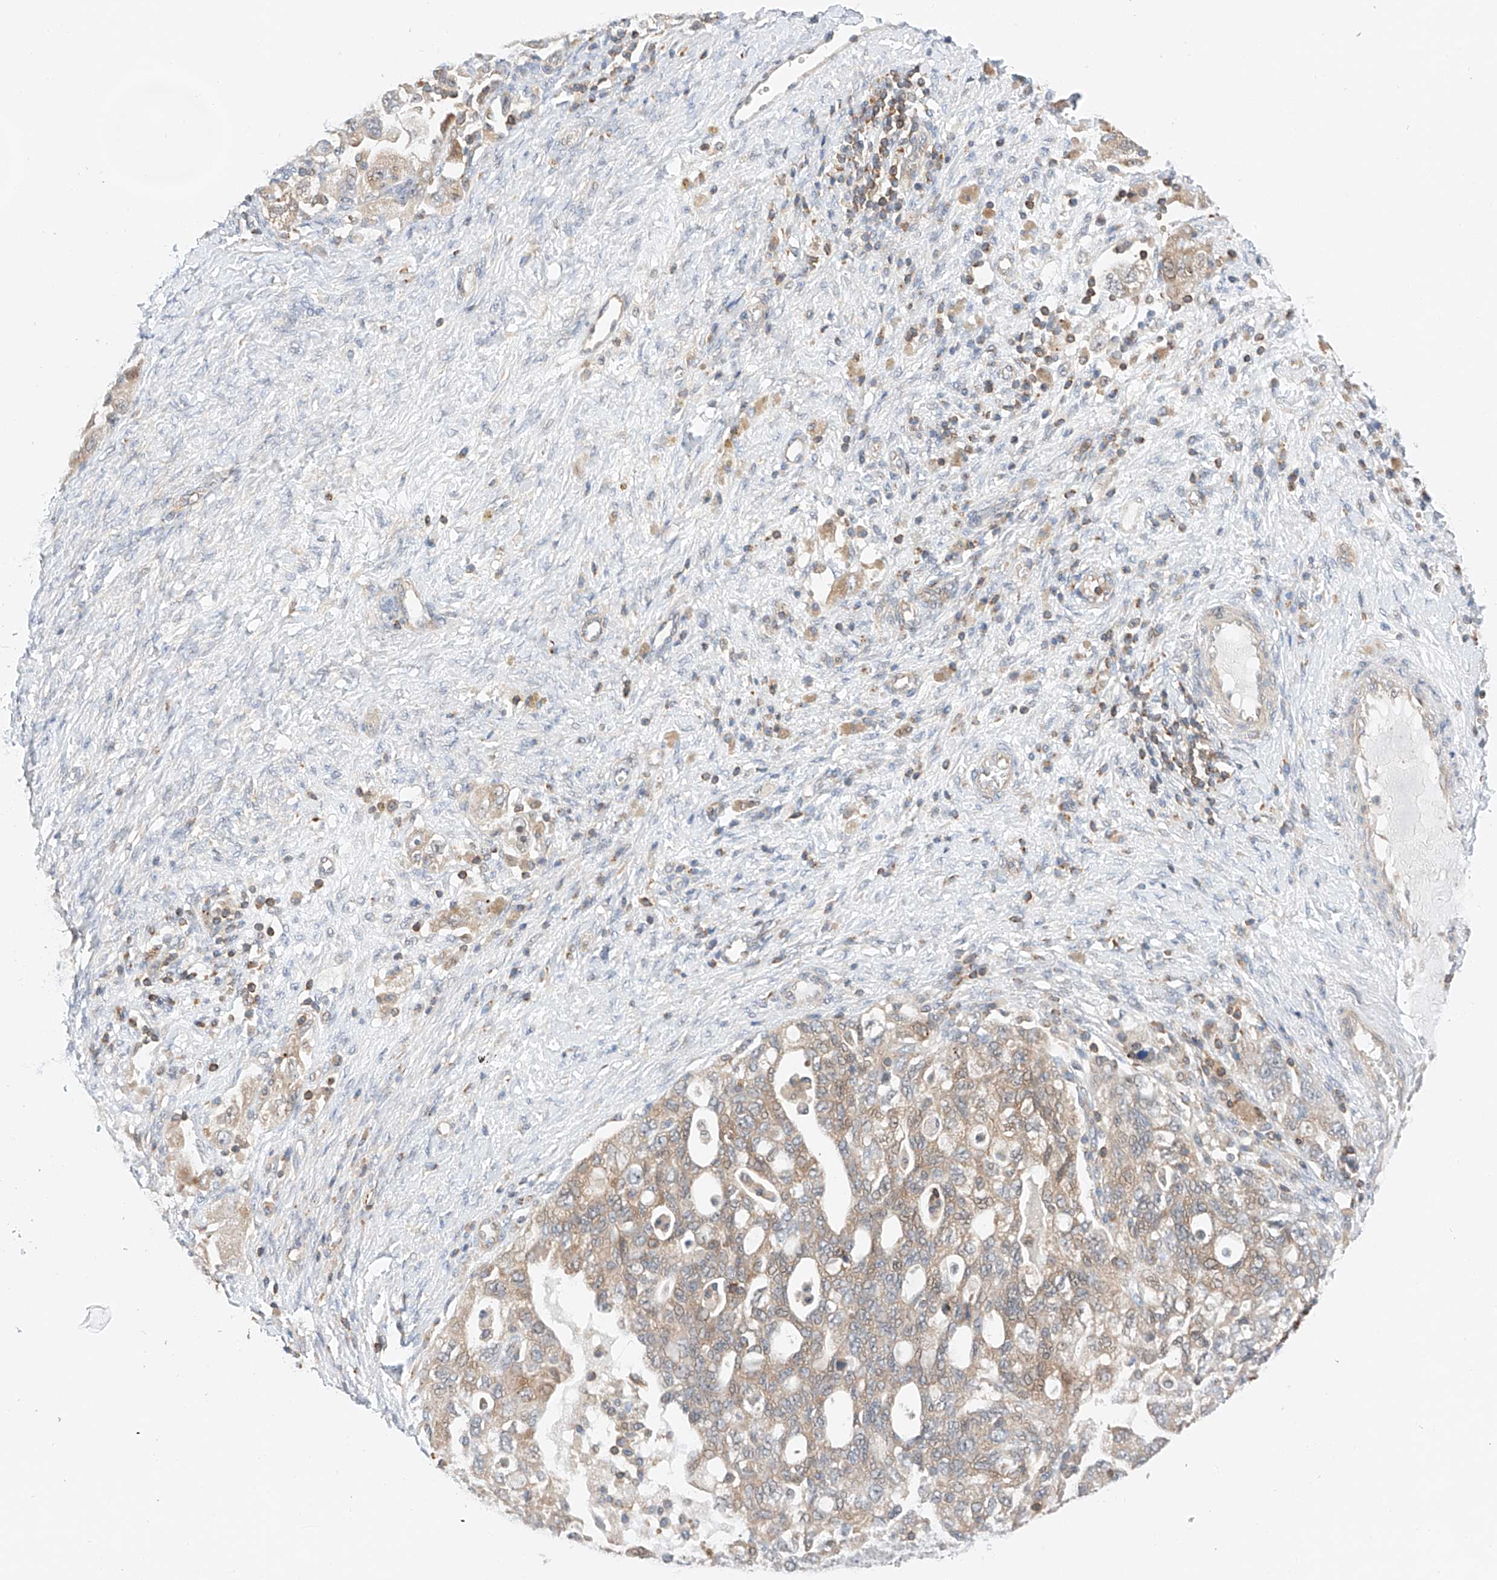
{"staining": {"intensity": "weak", "quantity": ">75%", "location": "cytoplasmic/membranous"}, "tissue": "ovarian cancer", "cell_type": "Tumor cells", "image_type": "cancer", "snomed": [{"axis": "morphology", "description": "Carcinoma, NOS"}, {"axis": "morphology", "description": "Cystadenocarcinoma, serous, NOS"}, {"axis": "topography", "description": "Ovary"}], "caption": "Ovarian cancer stained with immunohistochemistry exhibits weak cytoplasmic/membranous positivity in about >75% of tumor cells.", "gene": "MFN2", "patient": {"sex": "female", "age": 69}}